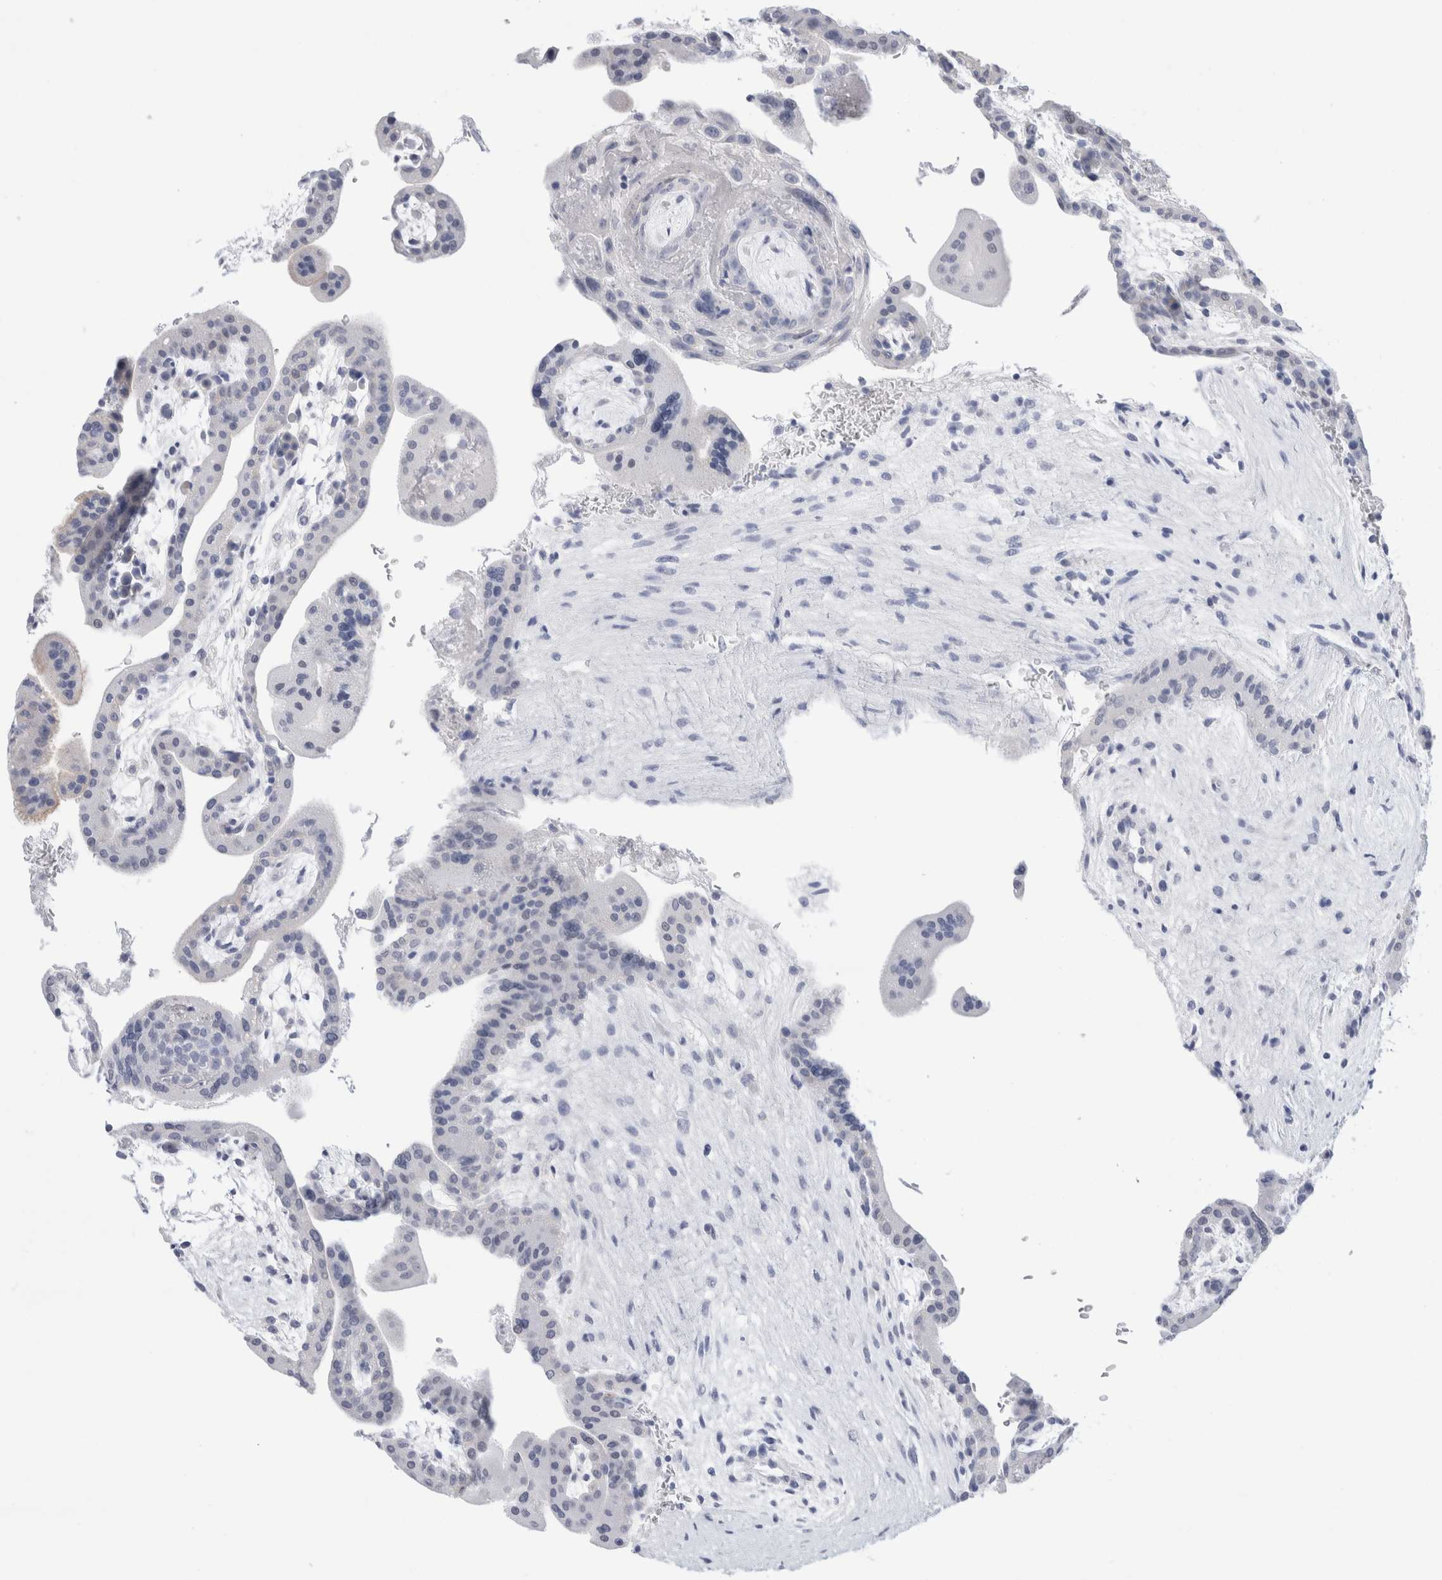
{"staining": {"intensity": "negative", "quantity": "none", "location": "none"}, "tissue": "placenta", "cell_type": "Decidual cells", "image_type": "normal", "snomed": [{"axis": "morphology", "description": "Normal tissue, NOS"}, {"axis": "topography", "description": "Placenta"}], "caption": "The photomicrograph displays no staining of decidual cells in normal placenta. (Immunohistochemistry, brightfield microscopy, high magnification).", "gene": "SLC22A12", "patient": {"sex": "female", "age": 35}}